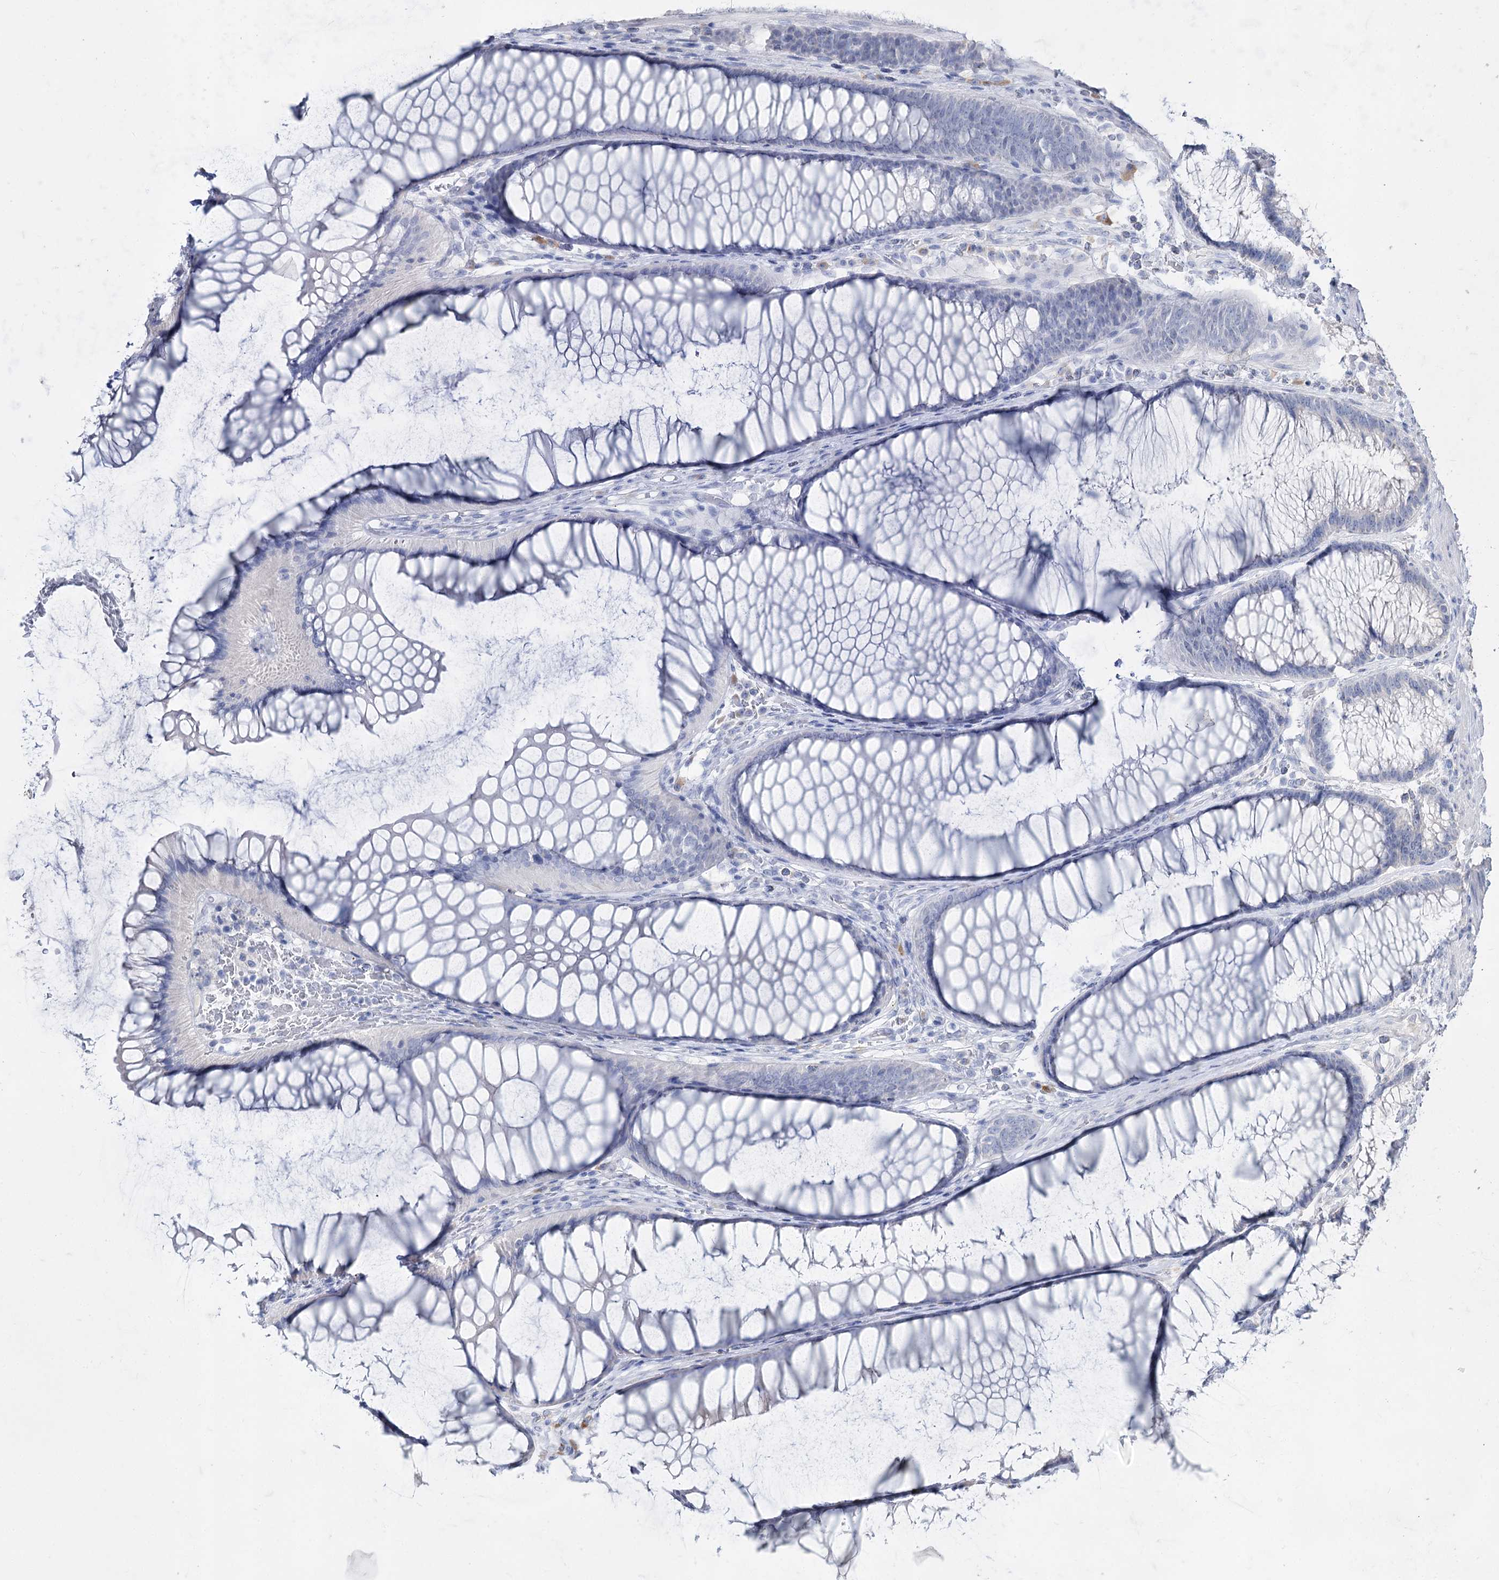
{"staining": {"intensity": "negative", "quantity": "none", "location": "none"}, "tissue": "colon", "cell_type": "Endothelial cells", "image_type": "normal", "snomed": [{"axis": "morphology", "description": "Normal tissue, NOS"}, {"axis": "topography", "description": "Colon"}], "caption": "IHC of unremarkable human colon exhibits no positivity in endothelial cells.", "gene": "ACRV1", "patient": {"sex": "female", "age": 82}}